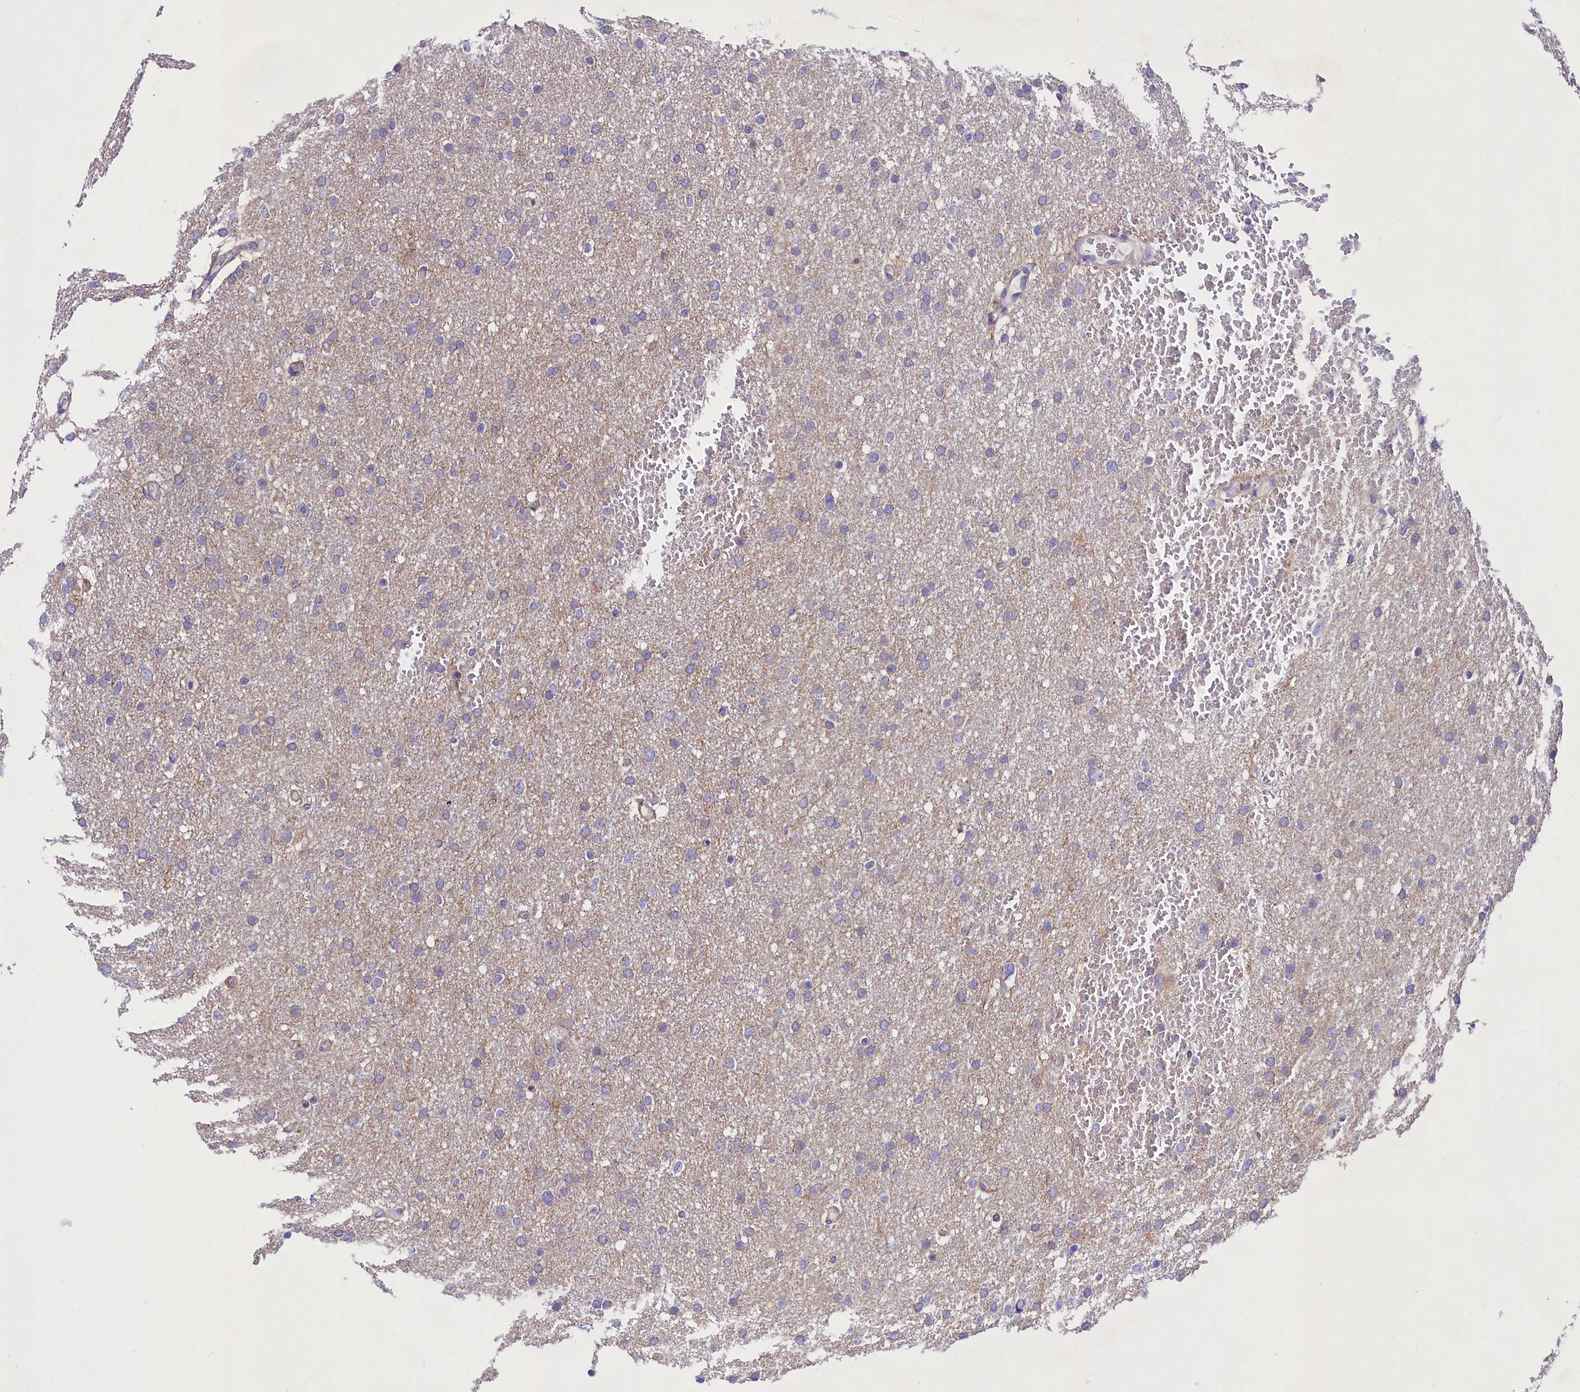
{"staining": {"intensity": "negative", "quantity": "none", "location": "none"}, "tissue": "glioma", "cell_type": "Tumor cells", "image_type": "cancer", "snomed": [{"axis": "morphology", "description": "Glioma, malignant, High grade"}, {"axis": "topography", "description": "Cerebral cortex"}], "caption": "An immunohistochemistry (IHC) histopathology image of high-grade glioma (malignant) is shown. There is no staining in tumor cells of high-grade glioma (malignant).", "gene": "ABHD5", "patient": {"sex": "female", "age": 36}}